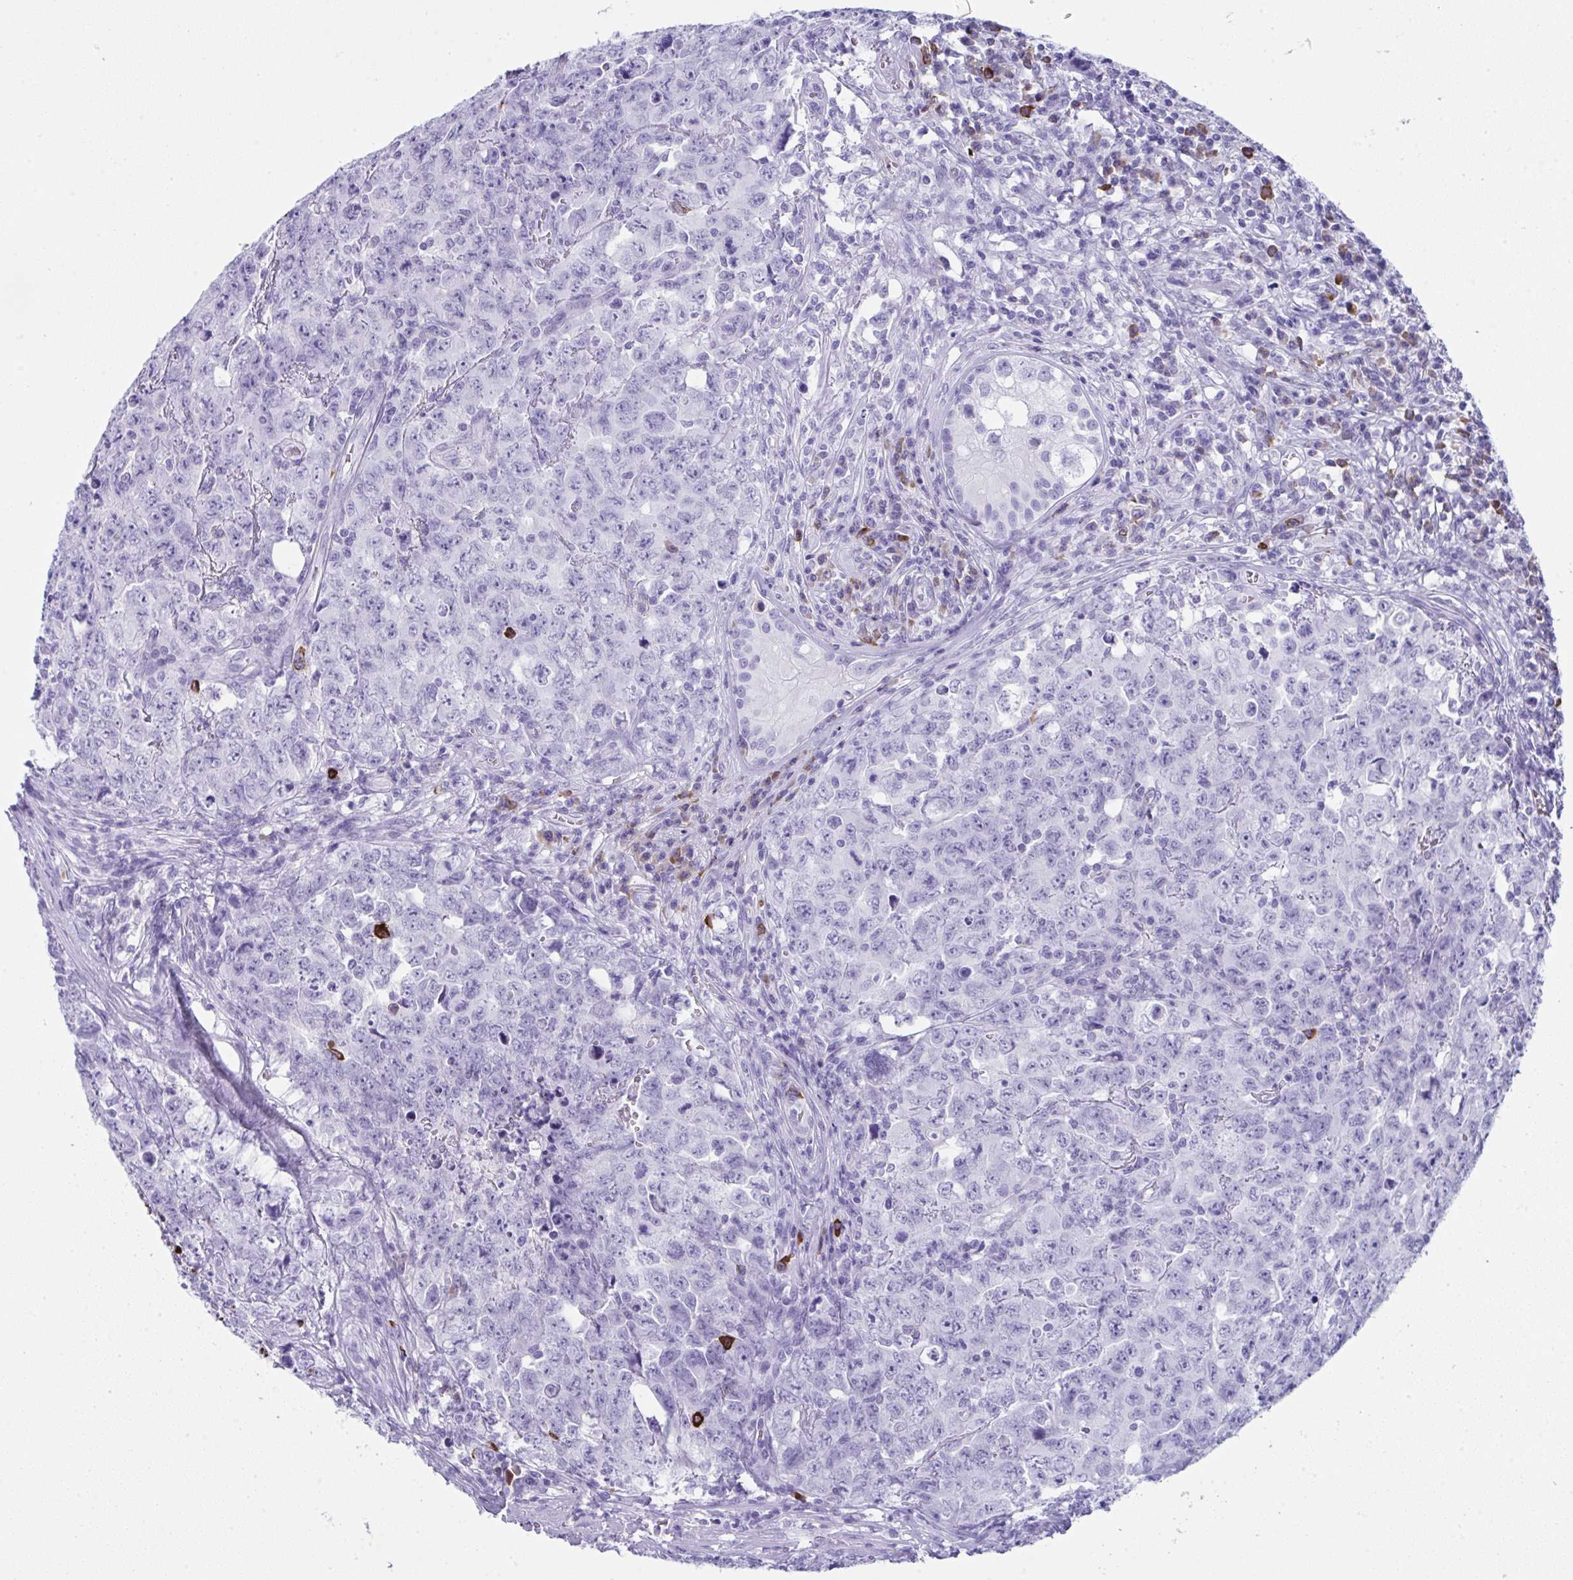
{"staining": {"intensity": "negative", "quantity": "none", "location": "none"}, "tissue": "testis cancer", "cell_type": "Tumor cells", "image_type": "cancer", "snomed": [{"axis": "morphology", "description": "Carcinoma, Embryonal, NOS"}, {"axis": "topography", "description": "Testis"}], "caption": "Tumor cells are negative for protein expression in human testis cancer (embryonal carcinoma).", "gene": "JCHAIN", "patient": {"sex": "male", "age": 24}}